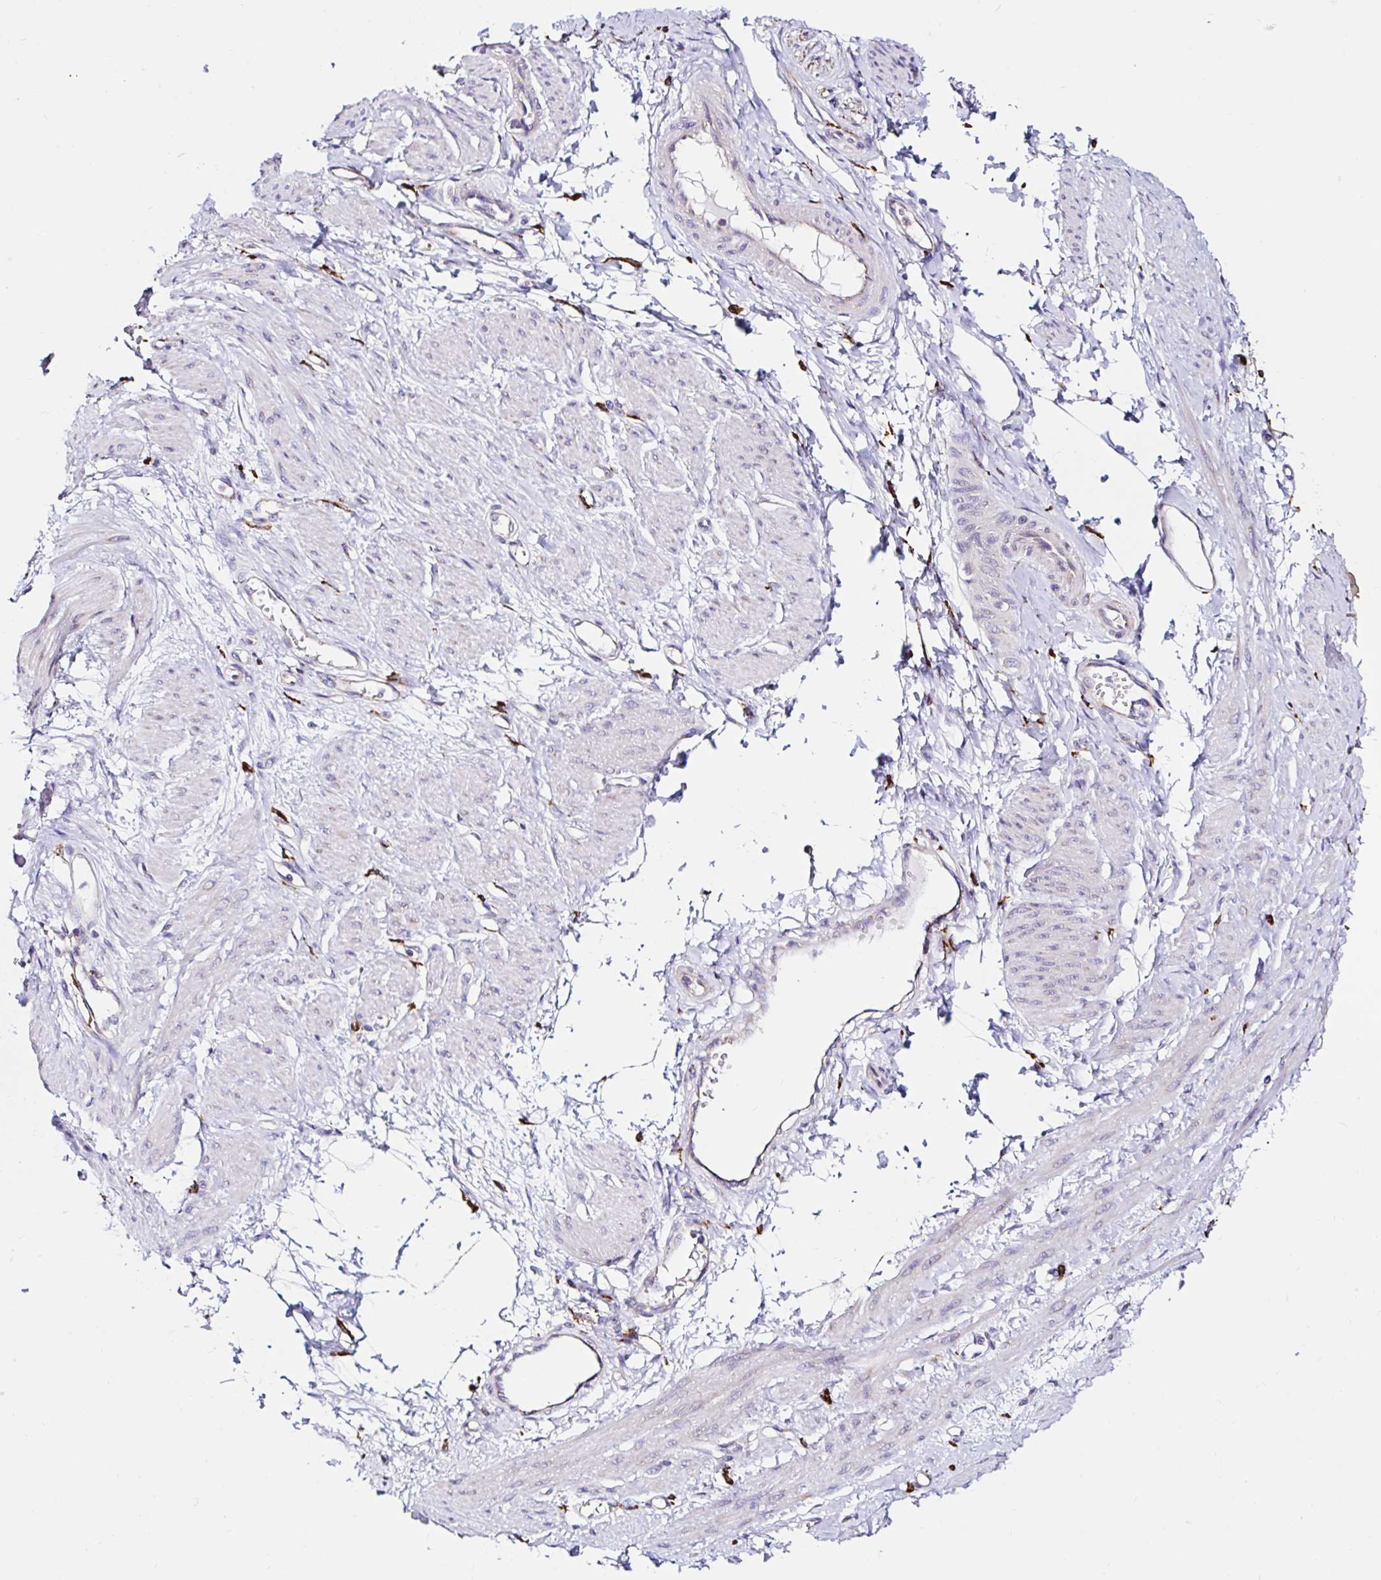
{"staining": {"intensity": "negative", "quantity": "none", "location": "none"}, "tissue": "smooth muscle", "cell_type": "Smooth muscle cells", "image_type": "normal", "snomed": [{"axis": "morphology", "description": "Normal tissue, NOS"}, {"axis": "topography", "description": "Smooth muscle"}, {"axis": "topography", "description": "Uterus"}], "caption": "Immunohistochemistry (IHC) of unremarkable human smooth muscle exhibits no expression in smooth muscle cells. Brightfield microscopy of immunohistochemistry stained with DAB (3,3'-diaminobenzidine) (brown) and hematoxylin (blue), captured at high magnification.", "gene": "MSR1", "patient": {"sex": "female", "age": 39}}